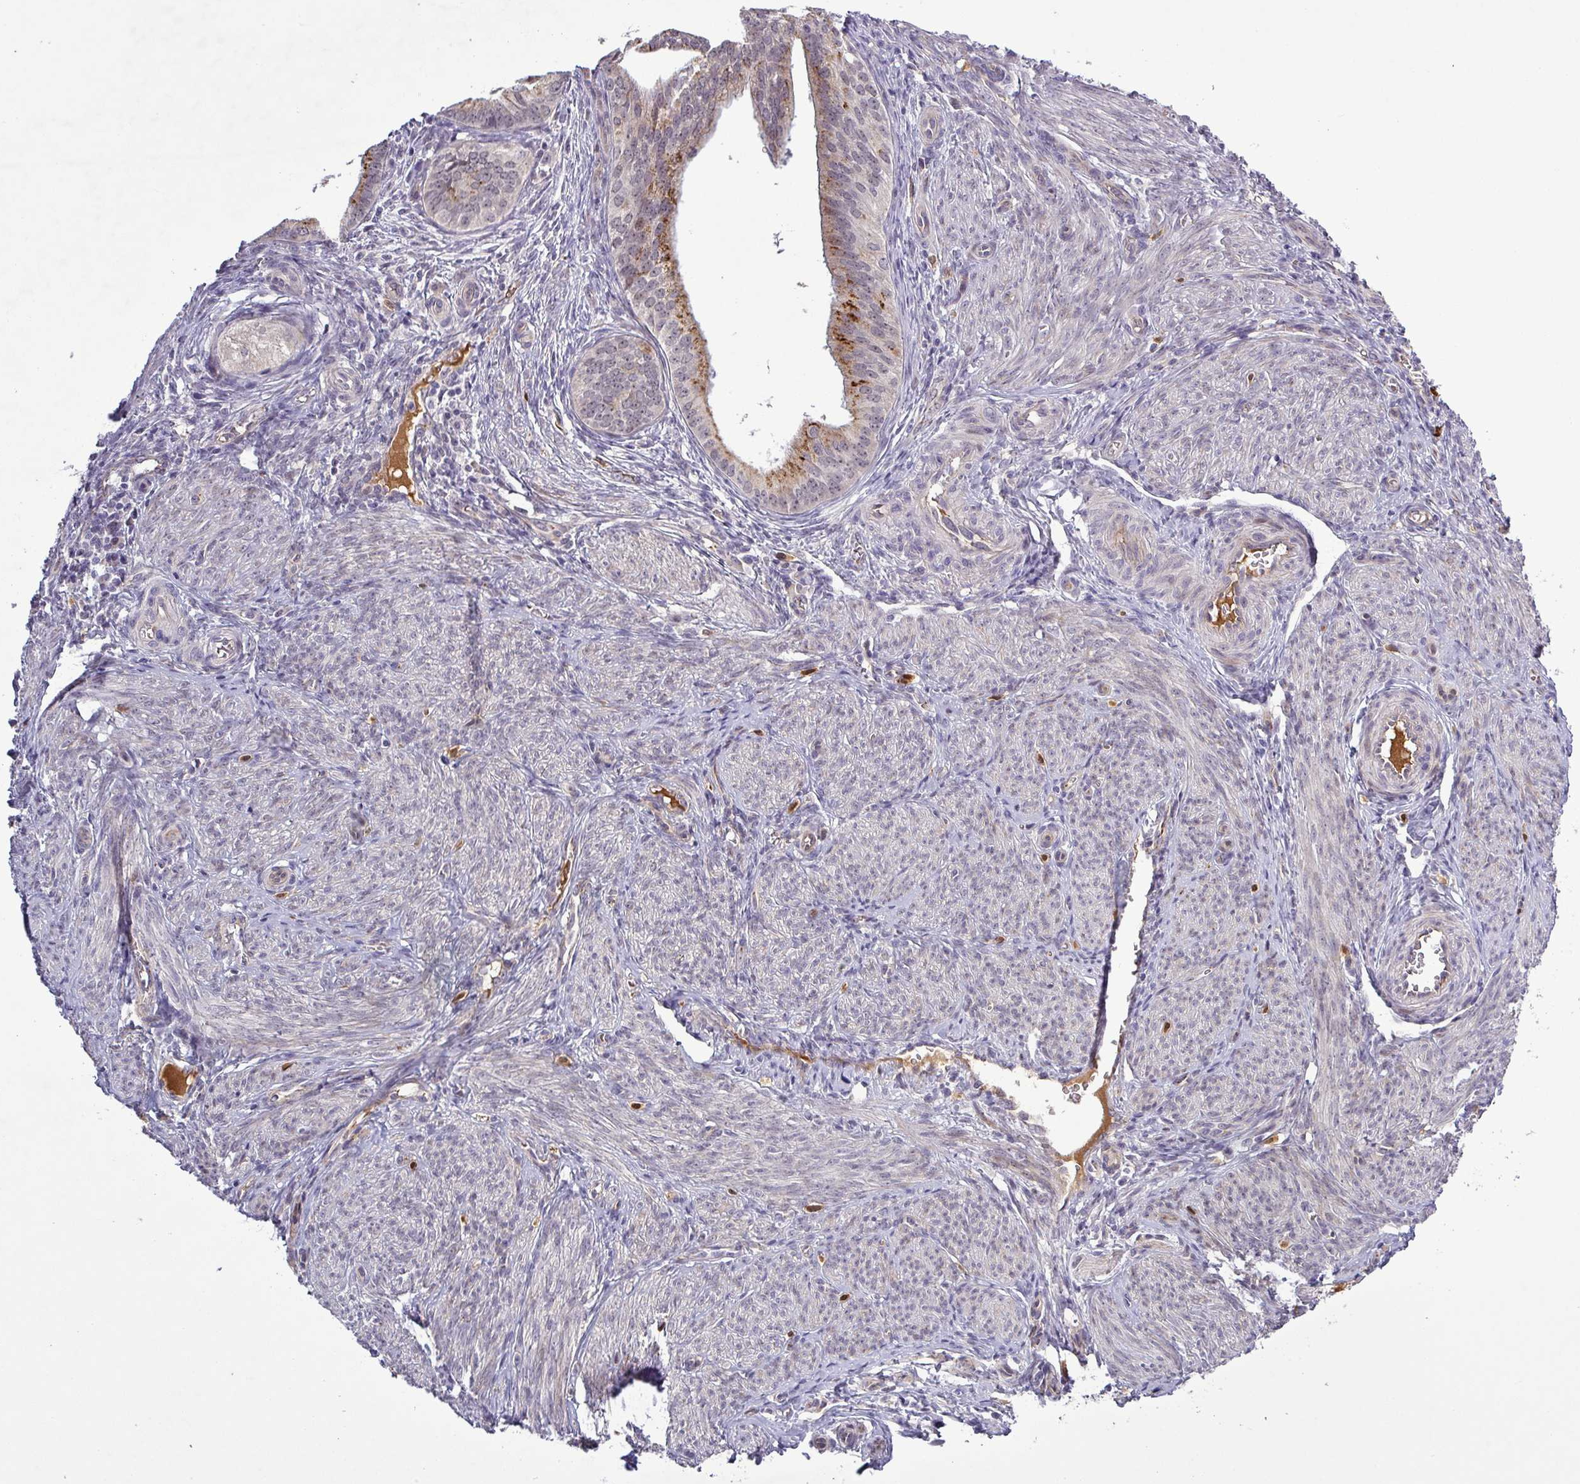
{"staining": {"intensity": "strong", "quantity": "25%-75%", "location": "cytoplasmic/membranous"}, "tissue": "endometrial cancer", "cell_type": "Tumor cells", "image_type": "cancer", "snomed": [{"axis": "morphology", "description": "Adenocarcinoma, NOS"}, {"axis": "topography", "description": "Endometrium"}], "caption": "Brown immunohistochemical staining in human endometrial cancer exhibits strong cytoplasmic/membranous expression in approximately 25%-75% of tumor cells.", "gene": "PCDH1", "patient": {"sex": "female", "age": 50}}